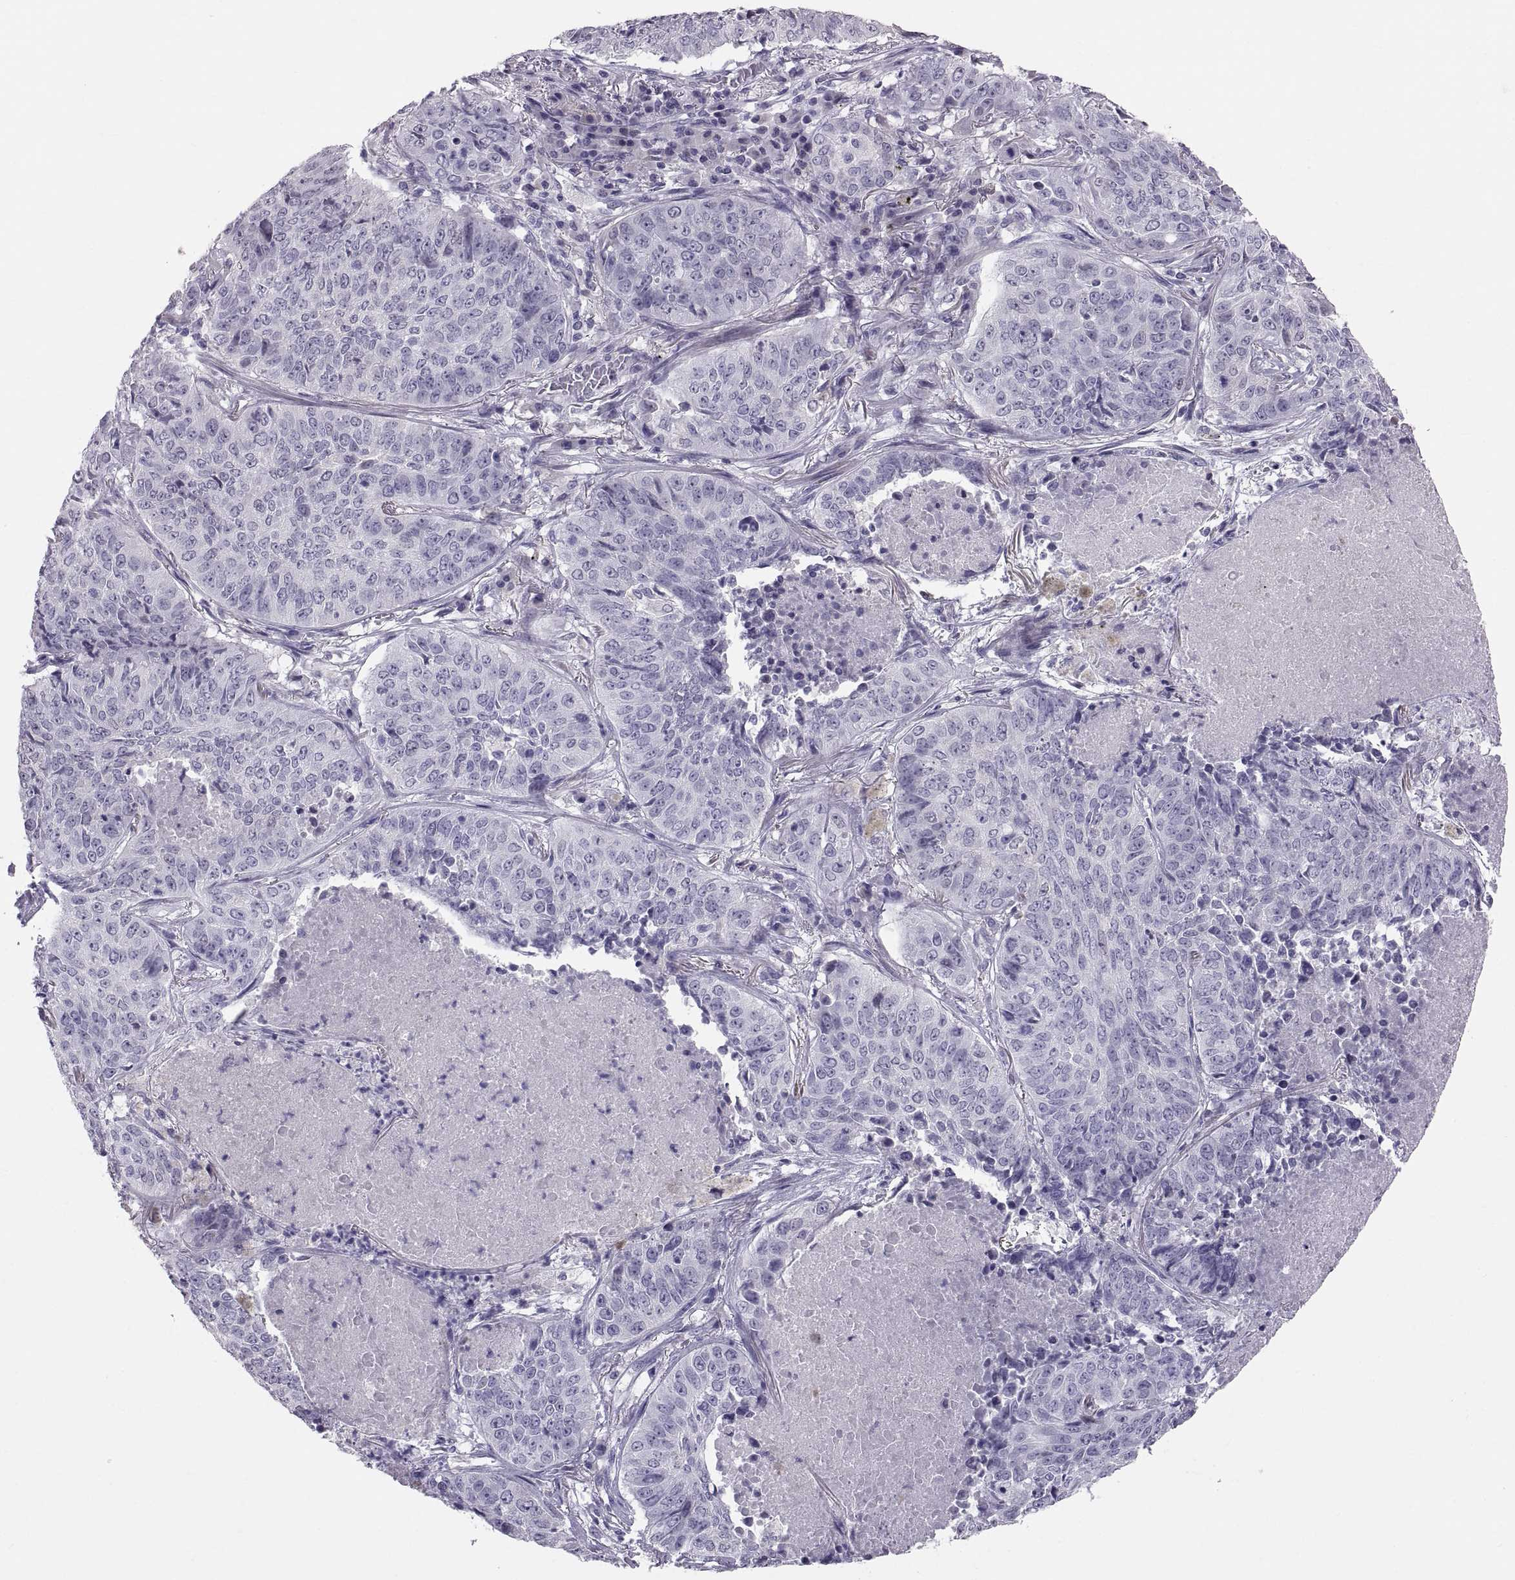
{"staining": {"intensity": "negative", "quantity": "none", "location": "none"}, "tissue": "lung cancer", "cell_type": "Tumor cells", "image_type": "cancer", "snomed": [{"axis": "morphology", "description": "Normal tissue, NOS"}, {"axis": "morphology", "description": "Squamous cell carcinoma, NOS"}, {"axis": "topography", "description": "Bronchus"}, {"axis": "topography", "description": "Lung"}], "caption": "Immunohistochemistry photomicrograph of neoplastic tissue: human squamous cell carcinoma (lung) stained with DAB (3,3'-diaminobenzidine) demonstrates no significant protein expression in tumor cells.", "gene": "FAM170A", "patient": {"sex": "male", "age": 64}}